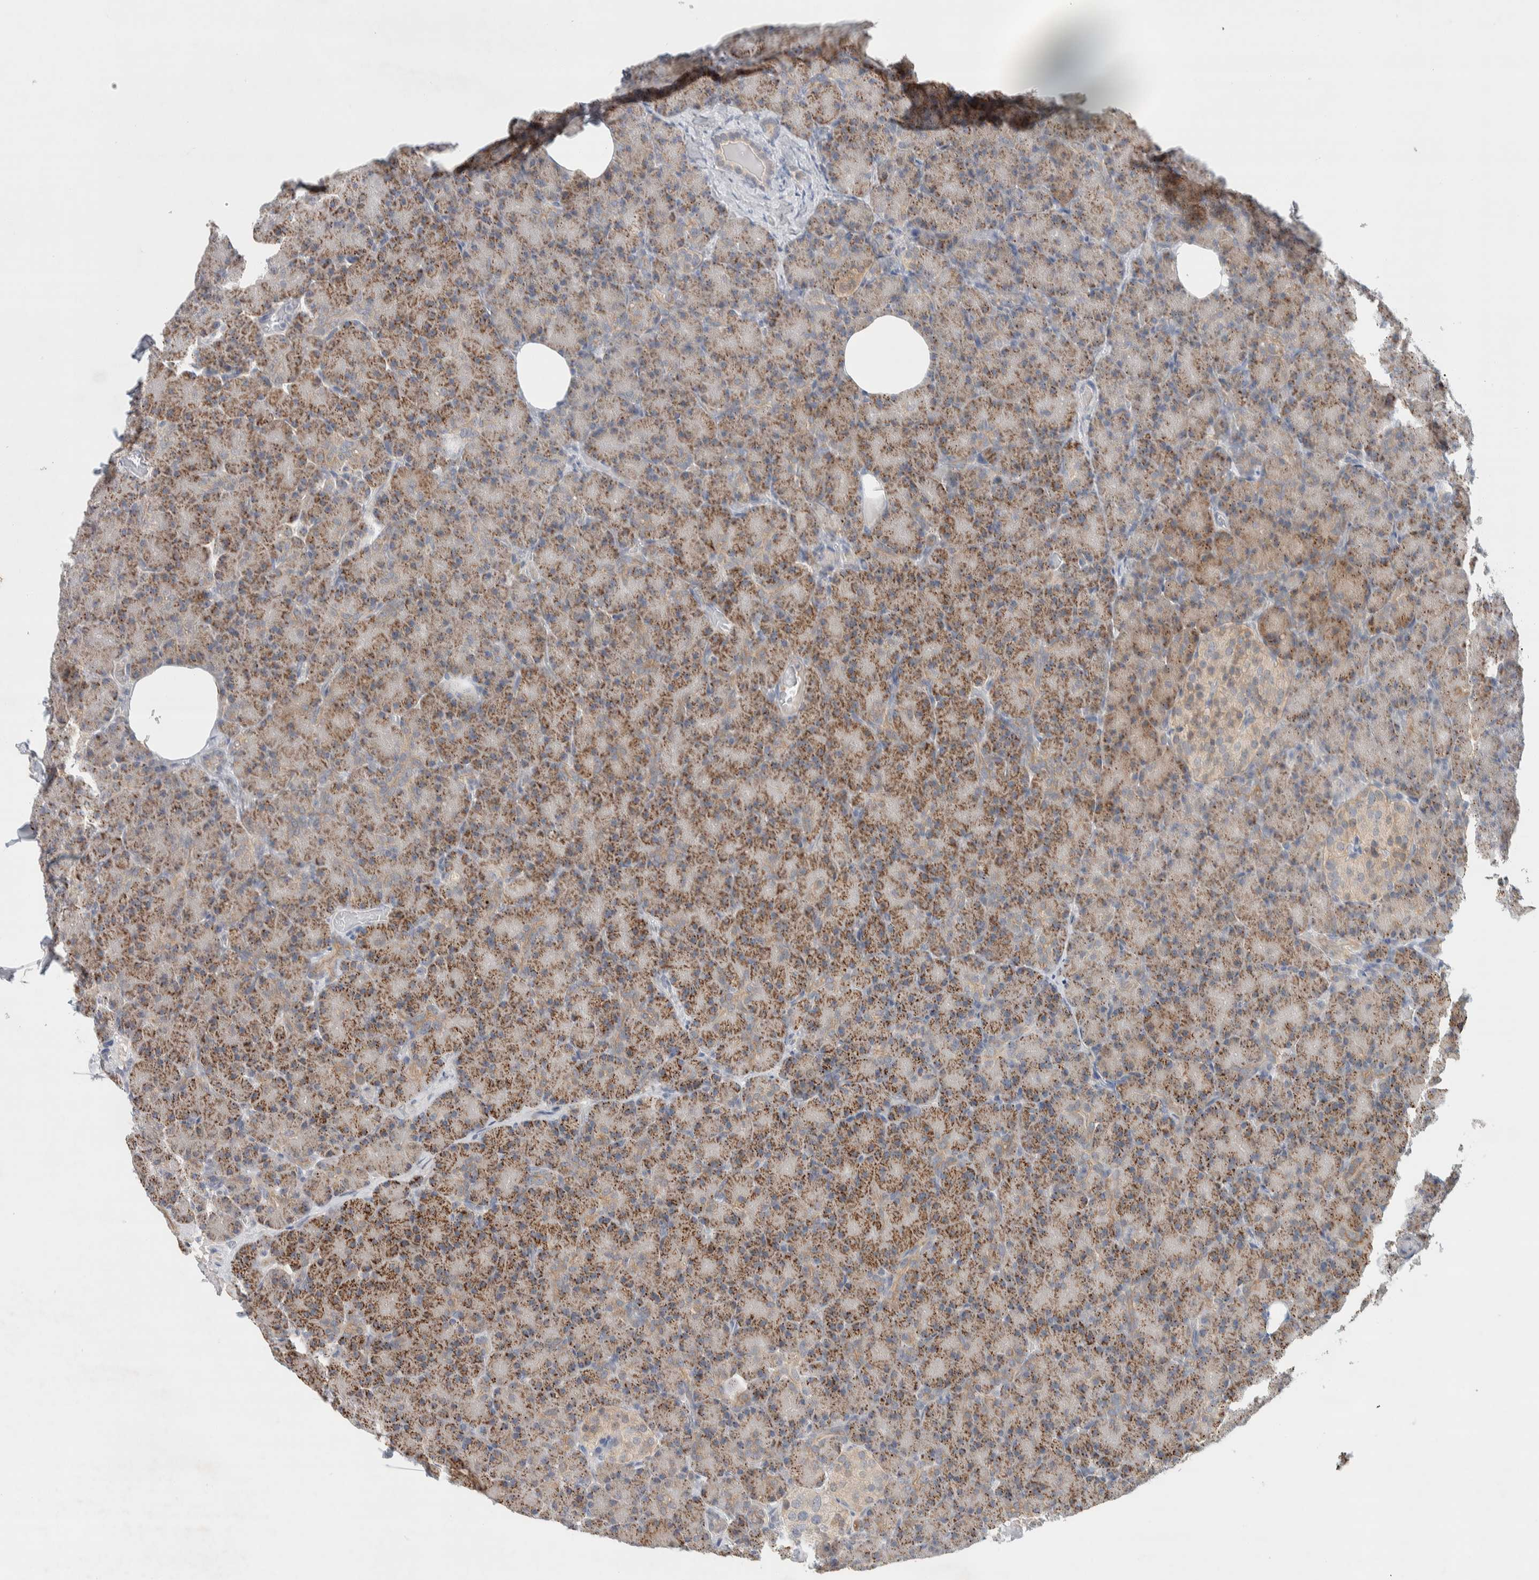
{"staining": {"intensity": "moderate", "quantity": ">75%", "location": "cytoplasmic/membranous"}, "tissue": "pancreas", "cell_type": "Exocrine glandular cells", "image_type": "normal", "snomed": [{"axis": "morphology", "description": "Normal tissue, NOS"}, {"axis": "topography", "description": "Pancreas"}], "caption": "Protein staining demonstrates moderate cytoplasmic/membranous expression in approximately >75% of exocrine glandular cells in unremarkable pancreas. The staining was performed using DAB to visualize the protein expression in brown, while the nuclei were stained in blue with hematoxylin (Magnification: 20x).", "gene": "DEPTOR", "patient": {"sex": "female", "age": 43}}